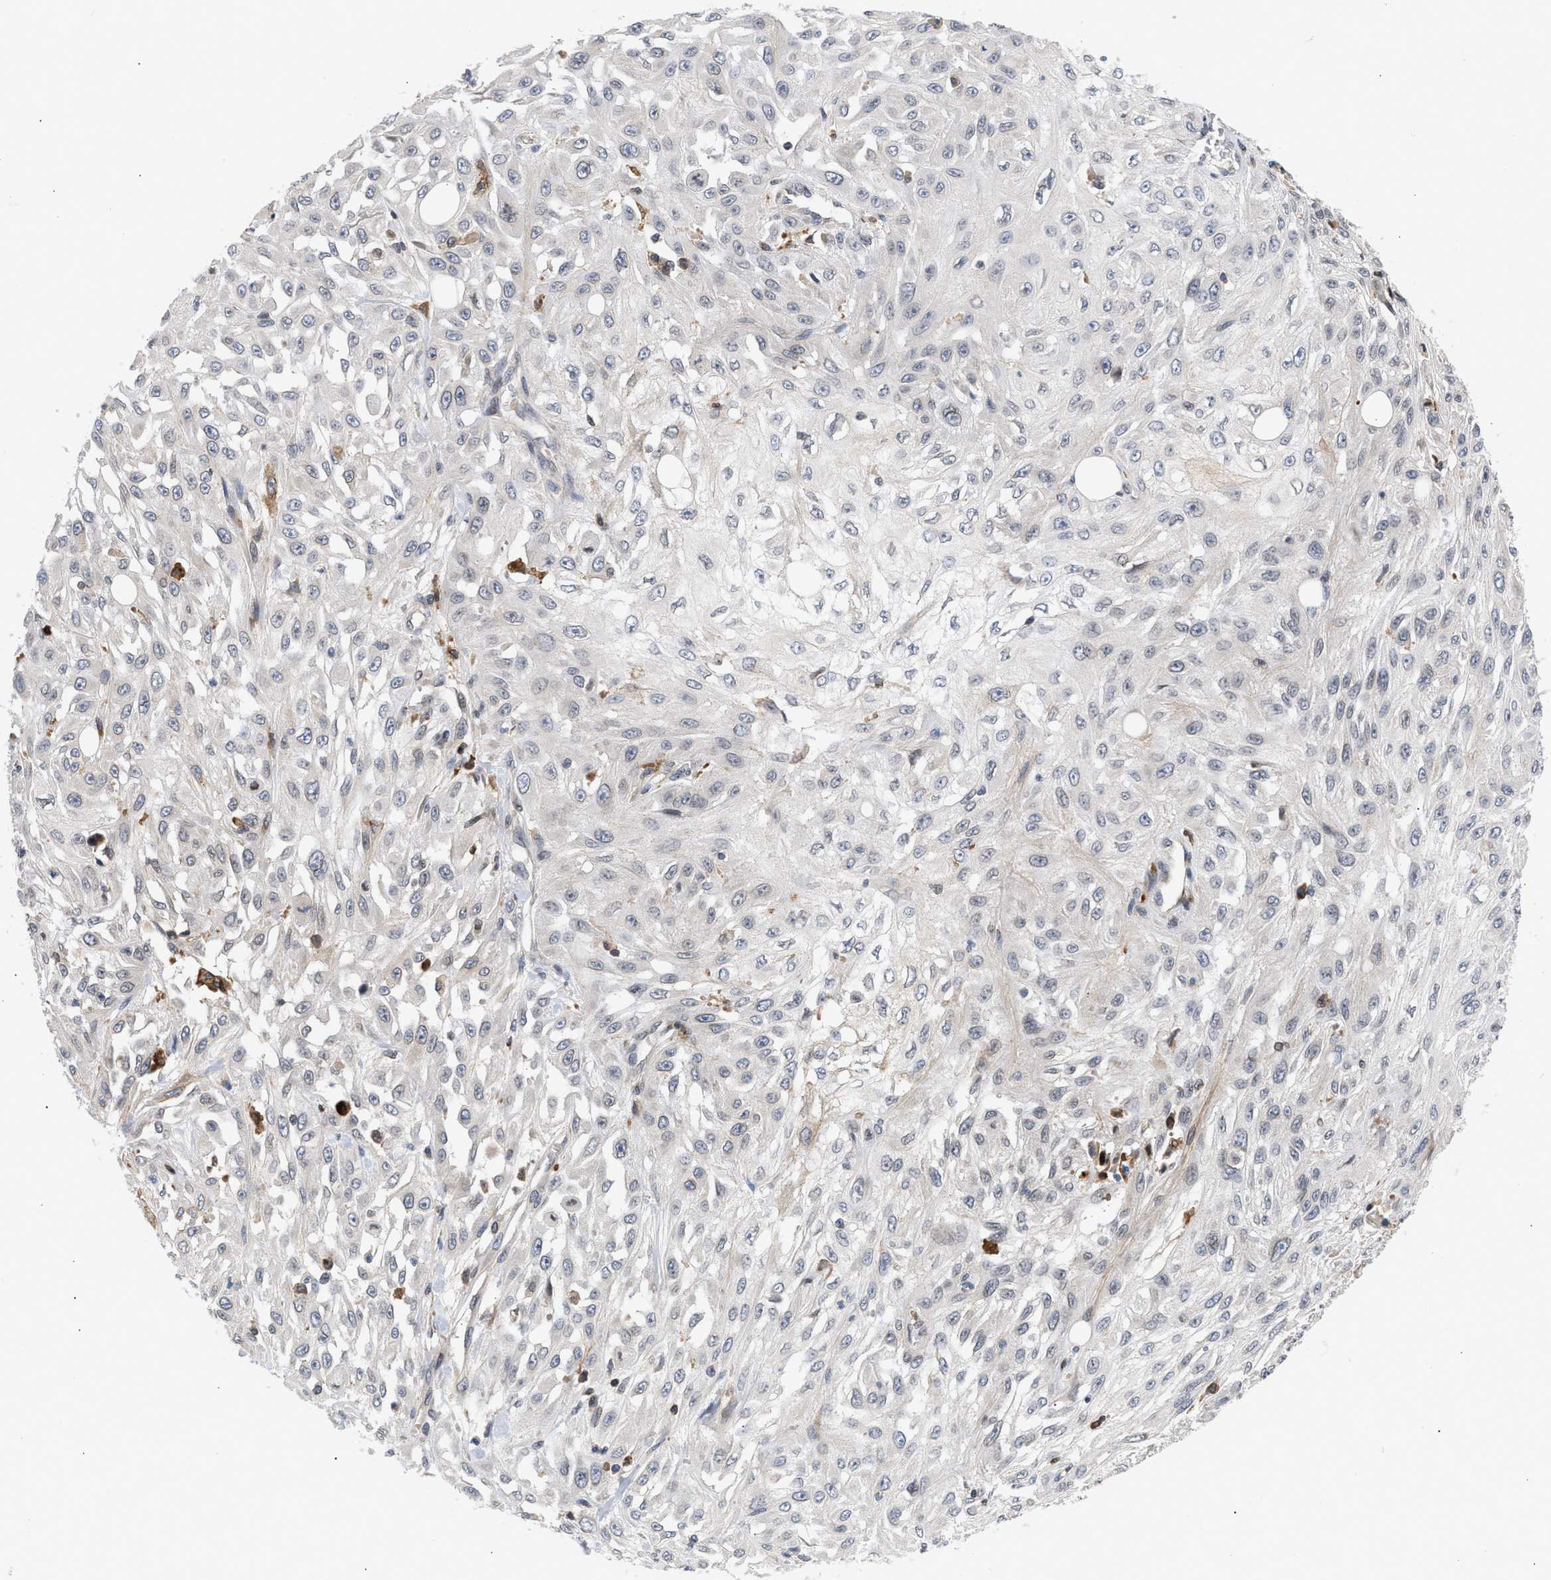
{"staining": {"intensity": "negative", "quantity": "none", "location": "none"}, "tissue": "skin cancer", "cell_type": "Tumor cells", "image_type": "cancer", "snomed": [{"axis": "morphology", "description": "Squamous cell carcinoma, NOS"}, {"axis": "morphology", "description": "Squamous cell carcinoma, metastatic, NOS"}, {"axis": "topography", "description": "Skin"}, {"axis": "topography", "description": "Lymph node"}], "caption": "Immunohistochemistry of skin cancer exhibits no positivity in tumor cells.", "gene": "NUP62", "patient": {"sex": "male", "age": 75}}